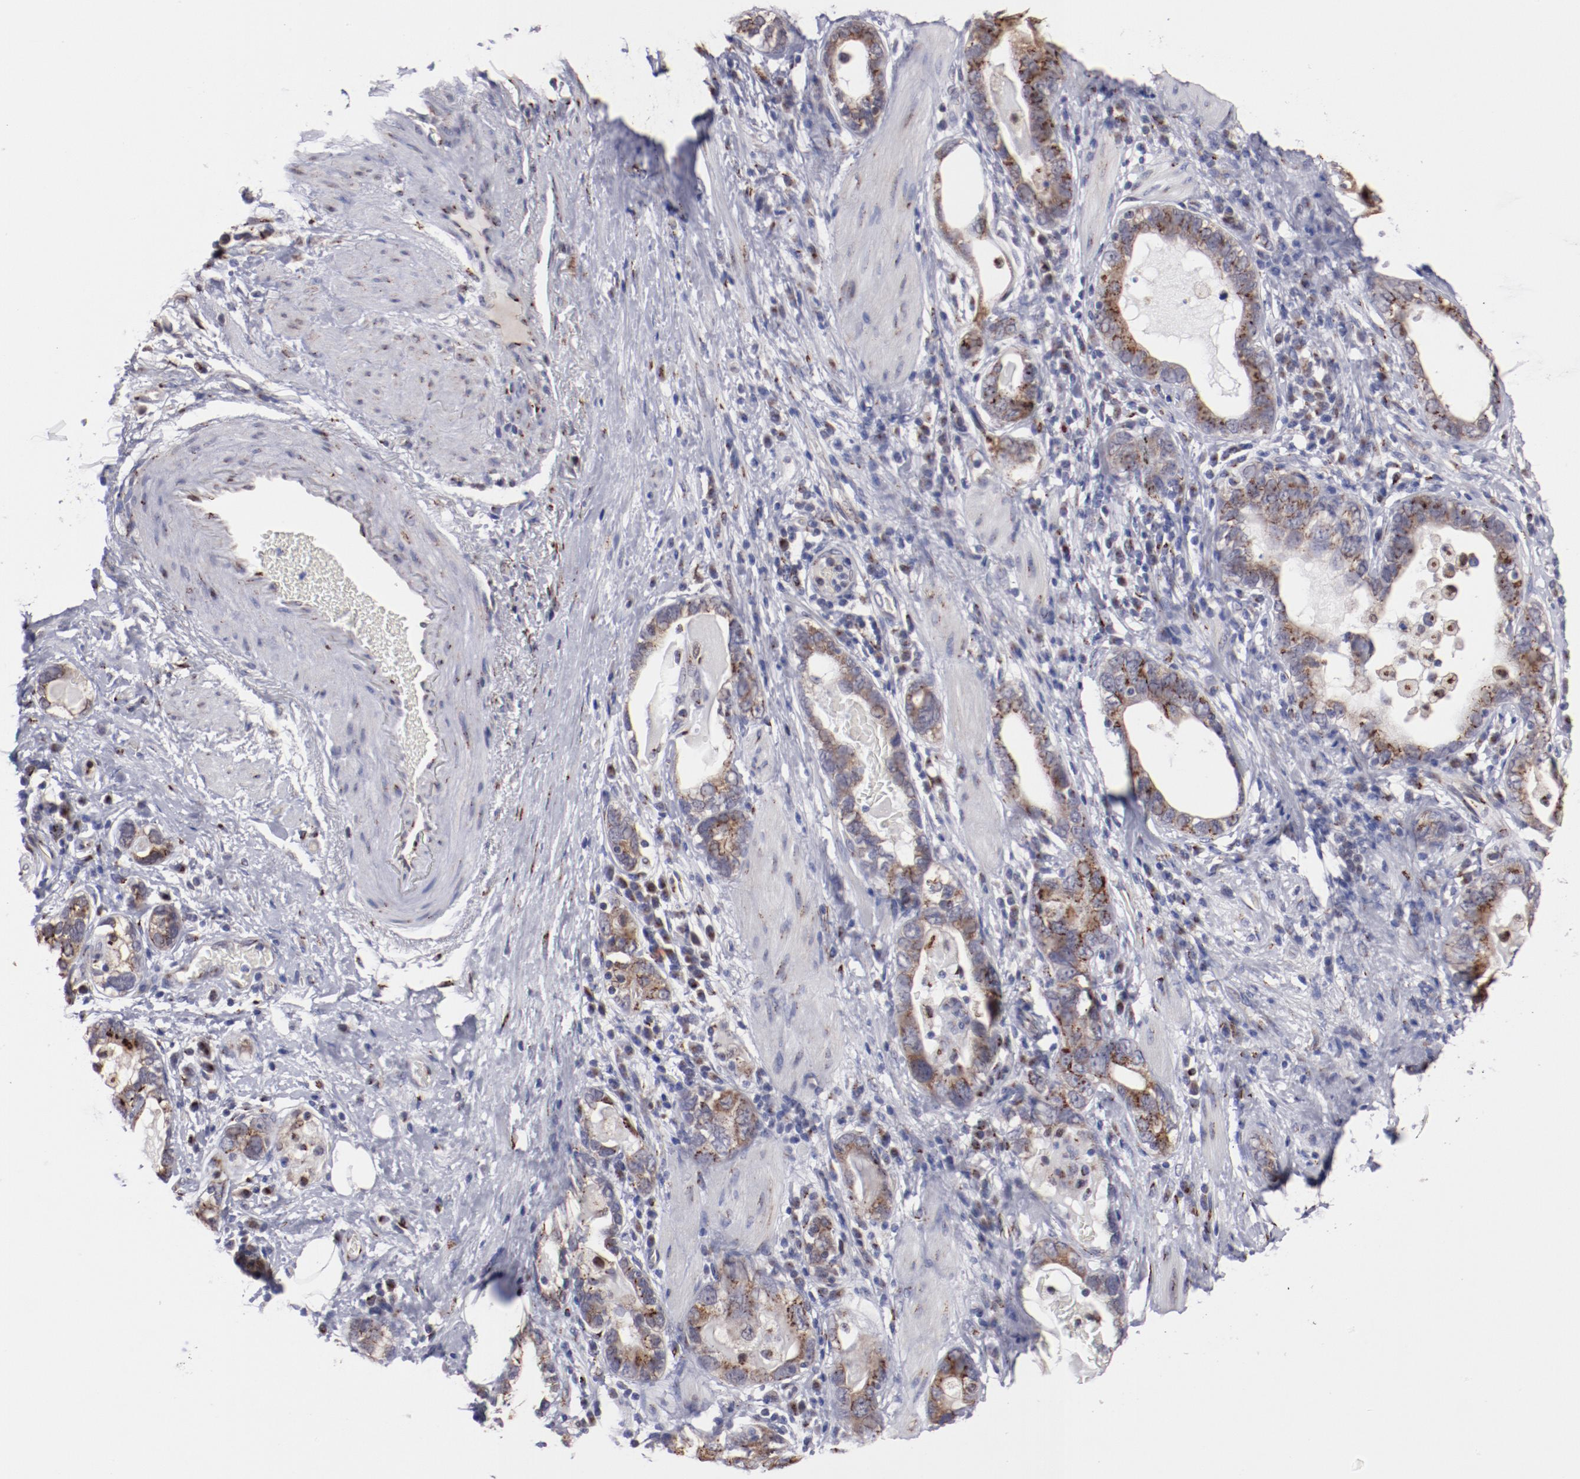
{"staining": {"intensity": "strong", "quantity": ">75%", "location": "cytoplasmic/membranous"}, "tissue": "stomach cancer", "cell_type": "Tumor cells", "image_type": "cancer", "snomed": [{"axis": "morphology", "description": "Adenocarcinoma, NOS"}, {"axis": "topography", "description": "Stomach, lower"}], "caption": "The photomicrograph exhibits a brown stain indicating the presence of a protein in the cytoplasmic/membranous of tumor cells in stomach adenocarcinoma.", "gene": "GOLIM4", "patient": {"sex": "female", "age": 93}}